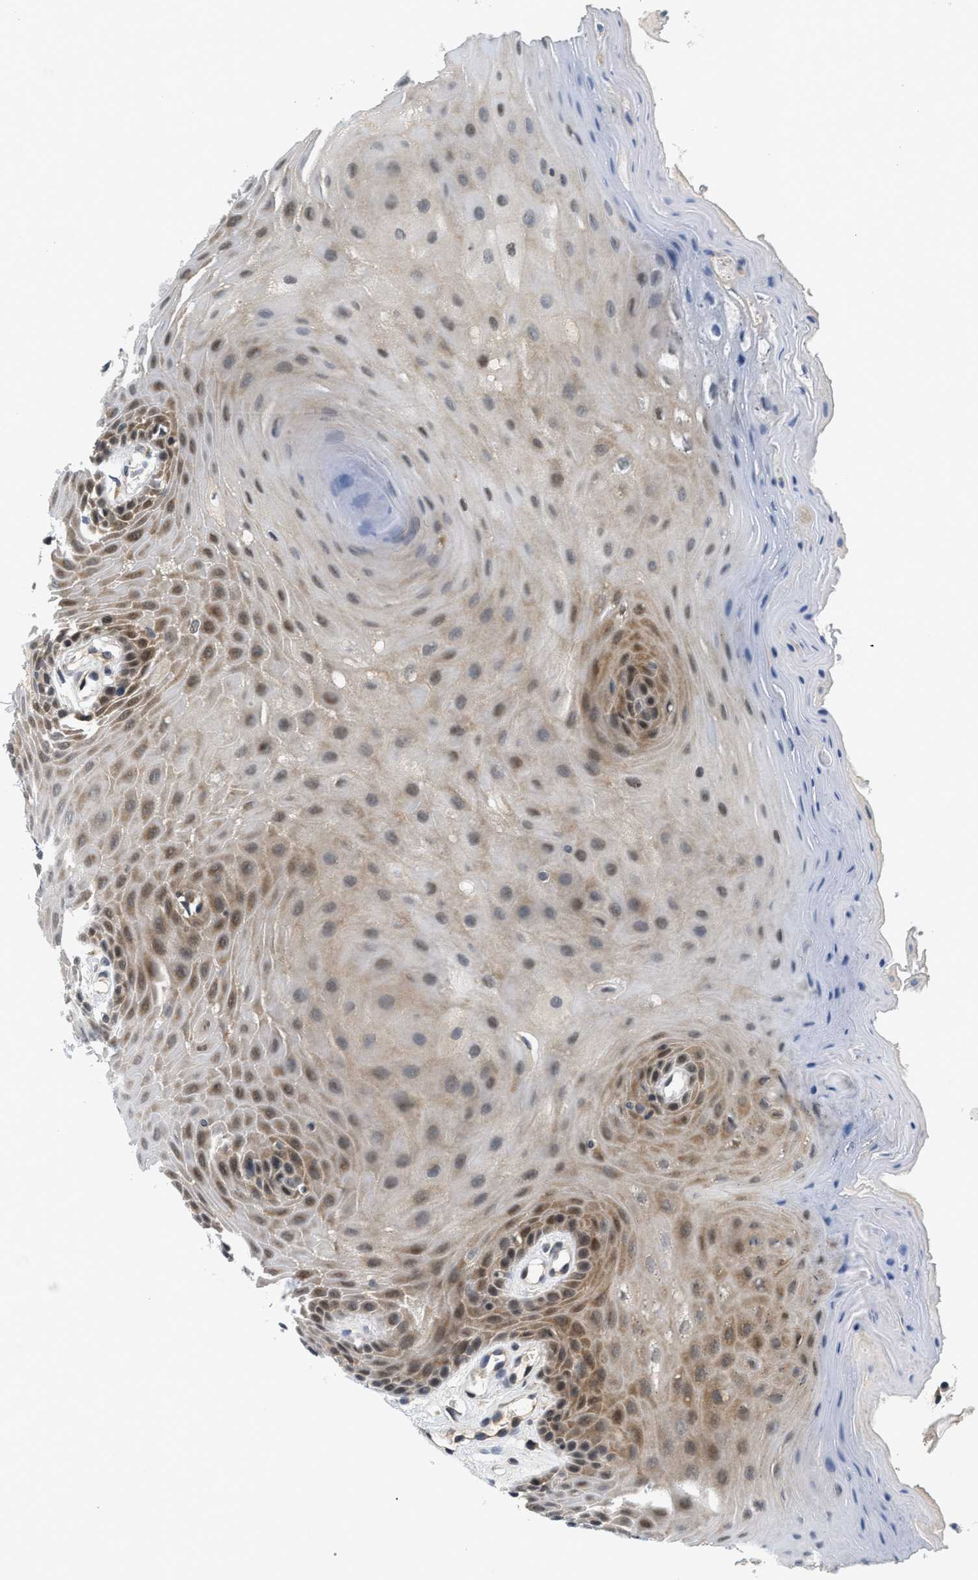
{"staining": {"intensity": "moderate", "quantity": "25%-75%", "location": "cytoplasmic/membranous,nuclear"}, "tissue": "oral mucosa", "cell_type": "Squamous epithelial cells", "image_type": "normal", "snomed": [{"axis": "morphology", "description": "Normal tissue, NOS"}, {"axis": "morphology", "description": "Squamous cell carcinoma, NOS"}, {"axis": "topography", "description": "Skeletal muscle"}, {"axis": "topography", "description": "Adipose tissue"}, {"axis": "topography", "description": "Vascular tissue"}, {"axis": "topography", "description": "Oral tissue"}, {"axis": "topography", "description": "Peripheral nerve tissue"}, {"axis": "topography", "description": "Head-Neck"}], "caption": "A brown stain shows moderate cytoplasmic/membranous,nuclear expression of a protein in squamous epithelial cells of benign oral mucosa.", "gene": "KMT2A", "patient": {"sex": "male", "age": 71}}